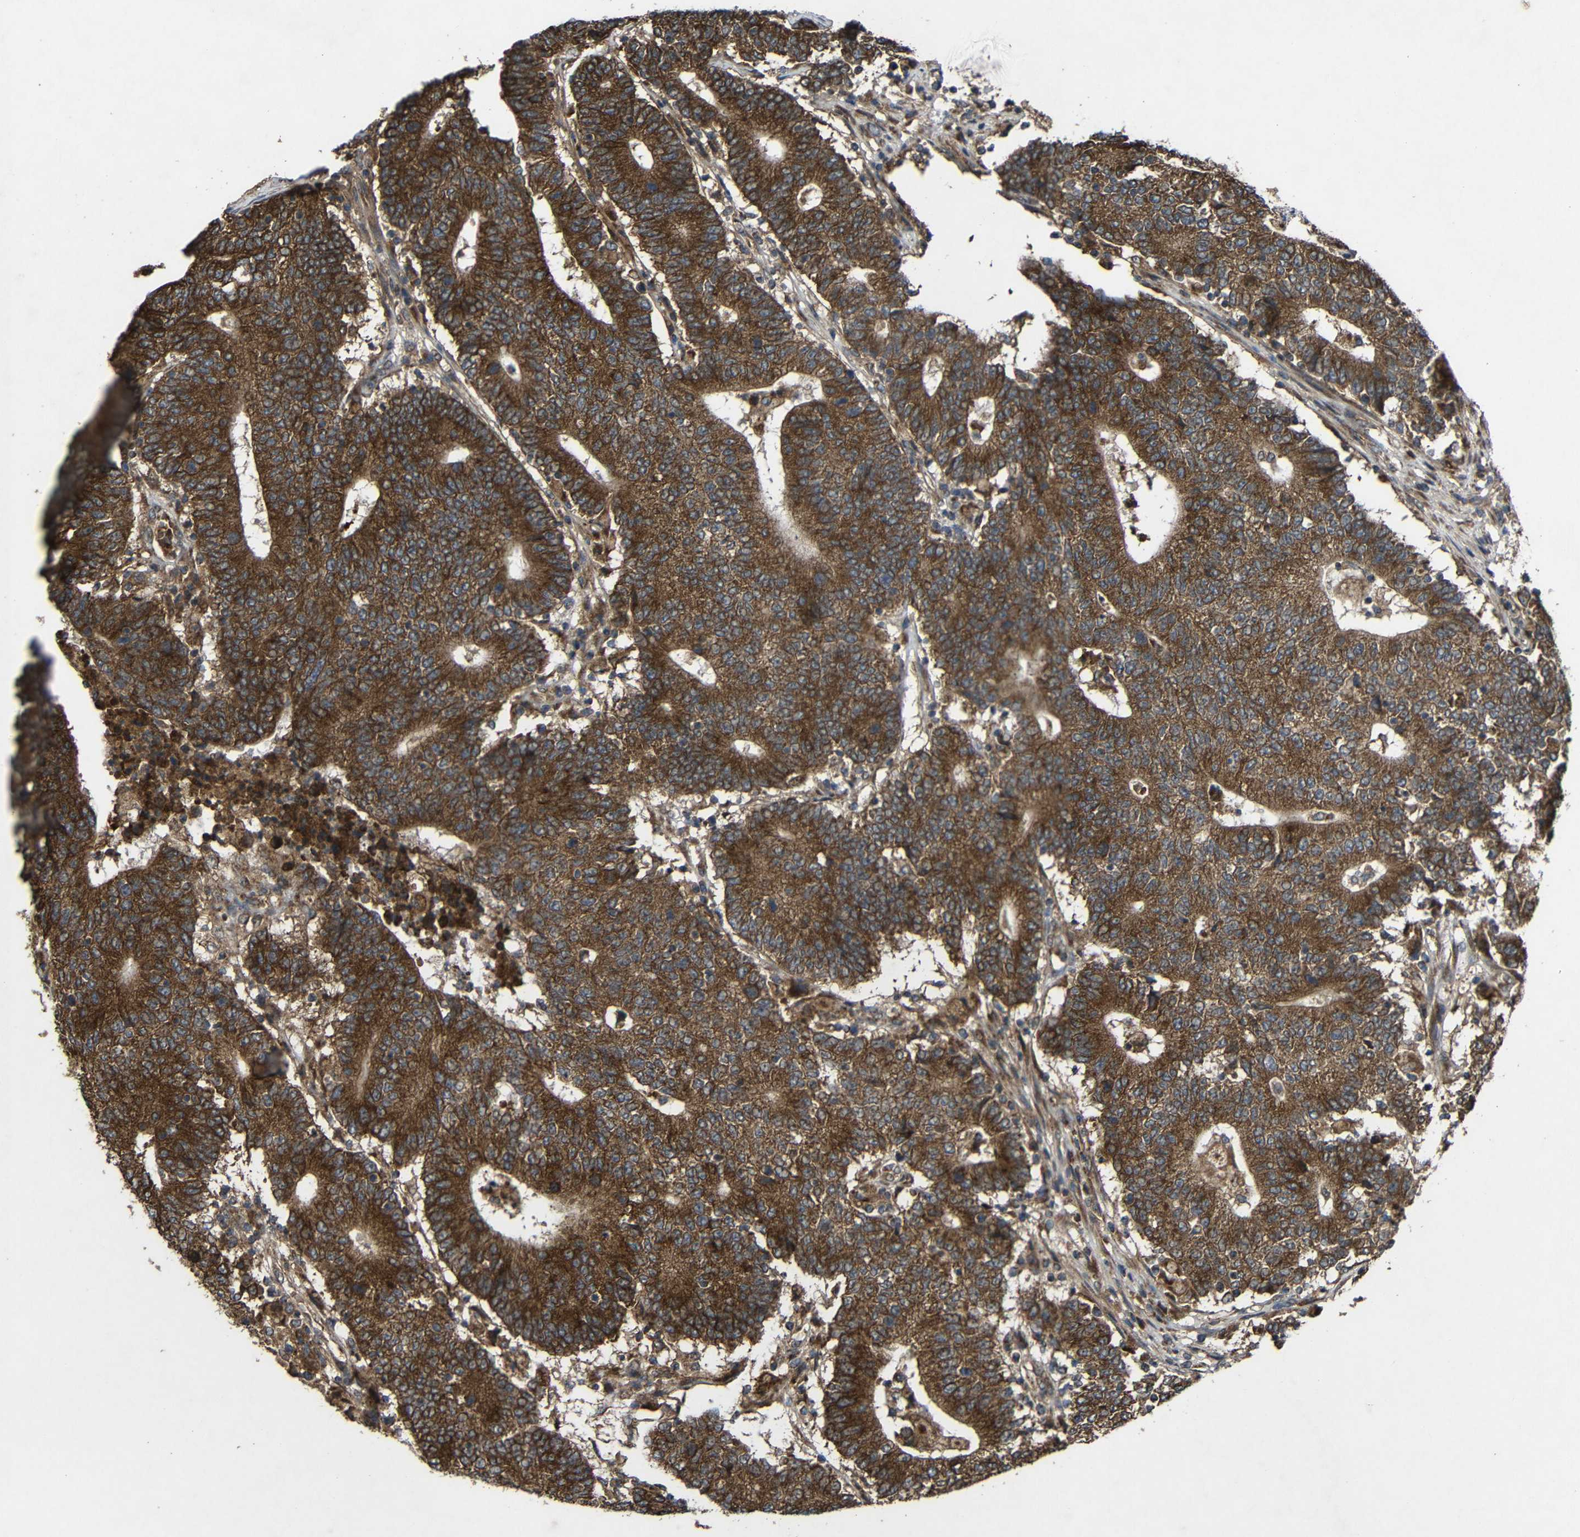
{"staining": {"intensity": "strong", "quantity": ">75%", "location": "cytoplasmic/membranous"}, "tissue": "colorectal cancer", "cell_type": "Tumor cells", "image_type": "cancer", "snomed": [{"axis": "morphology", "description": "Normal tissue, NOS"}, {"axis": "morphology", "description": "Adenocarcinoma, NOS"}, {"axis": "topography", "description": "Colon"}], "caption": "DAB (3,3'-diaminobenzidine) immunohistochemical staining of human adenocarcinoma (colorectal) shows strong cytoplasmic/membranous protein staining in approximately >75% of tumor cells.", "gene": "C1GALT1", "patient": {"sex": "female", "age": 75}}